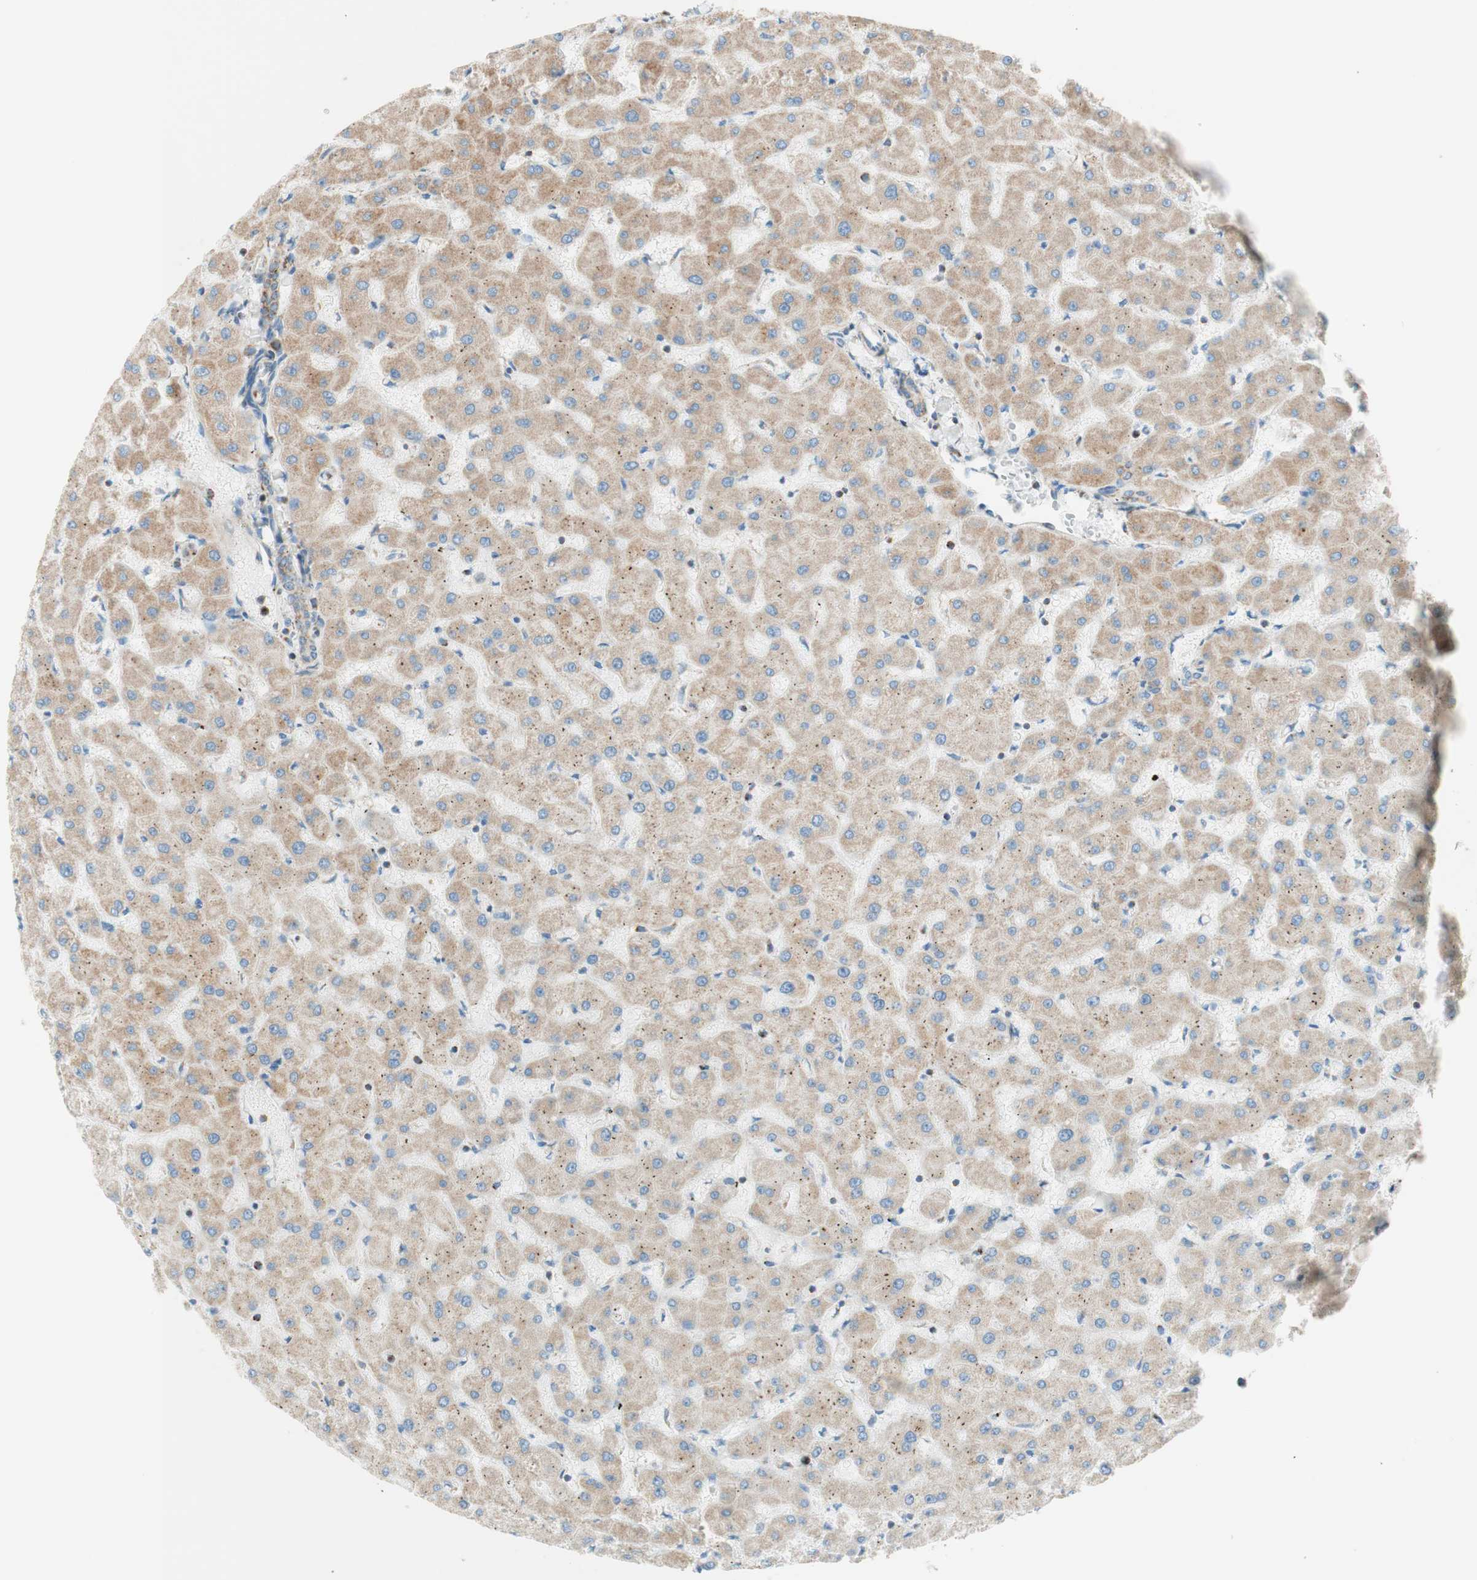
{"staining": {"intensity": "moderate", "quantity": ">75%", "location": "cytoplasmic/membranous"}, "tissue": "liver", "cell_type": "Cholangiocytes", "image_type": "normal", "snomed": [{"axis": "morphology", "description": "Normal tissue, NOS"}, {"axis": "topography", "description": "Liver"}], "caption": "IHC micrograph of unremarkable liver stained for a protein (brown), which exhibits medium levels of moderate cytoplasmic/membranous staining in about >75% of cholangiocytes.", "gene": "TOMM20", "patient": {"sex": "female", "age": 63}}